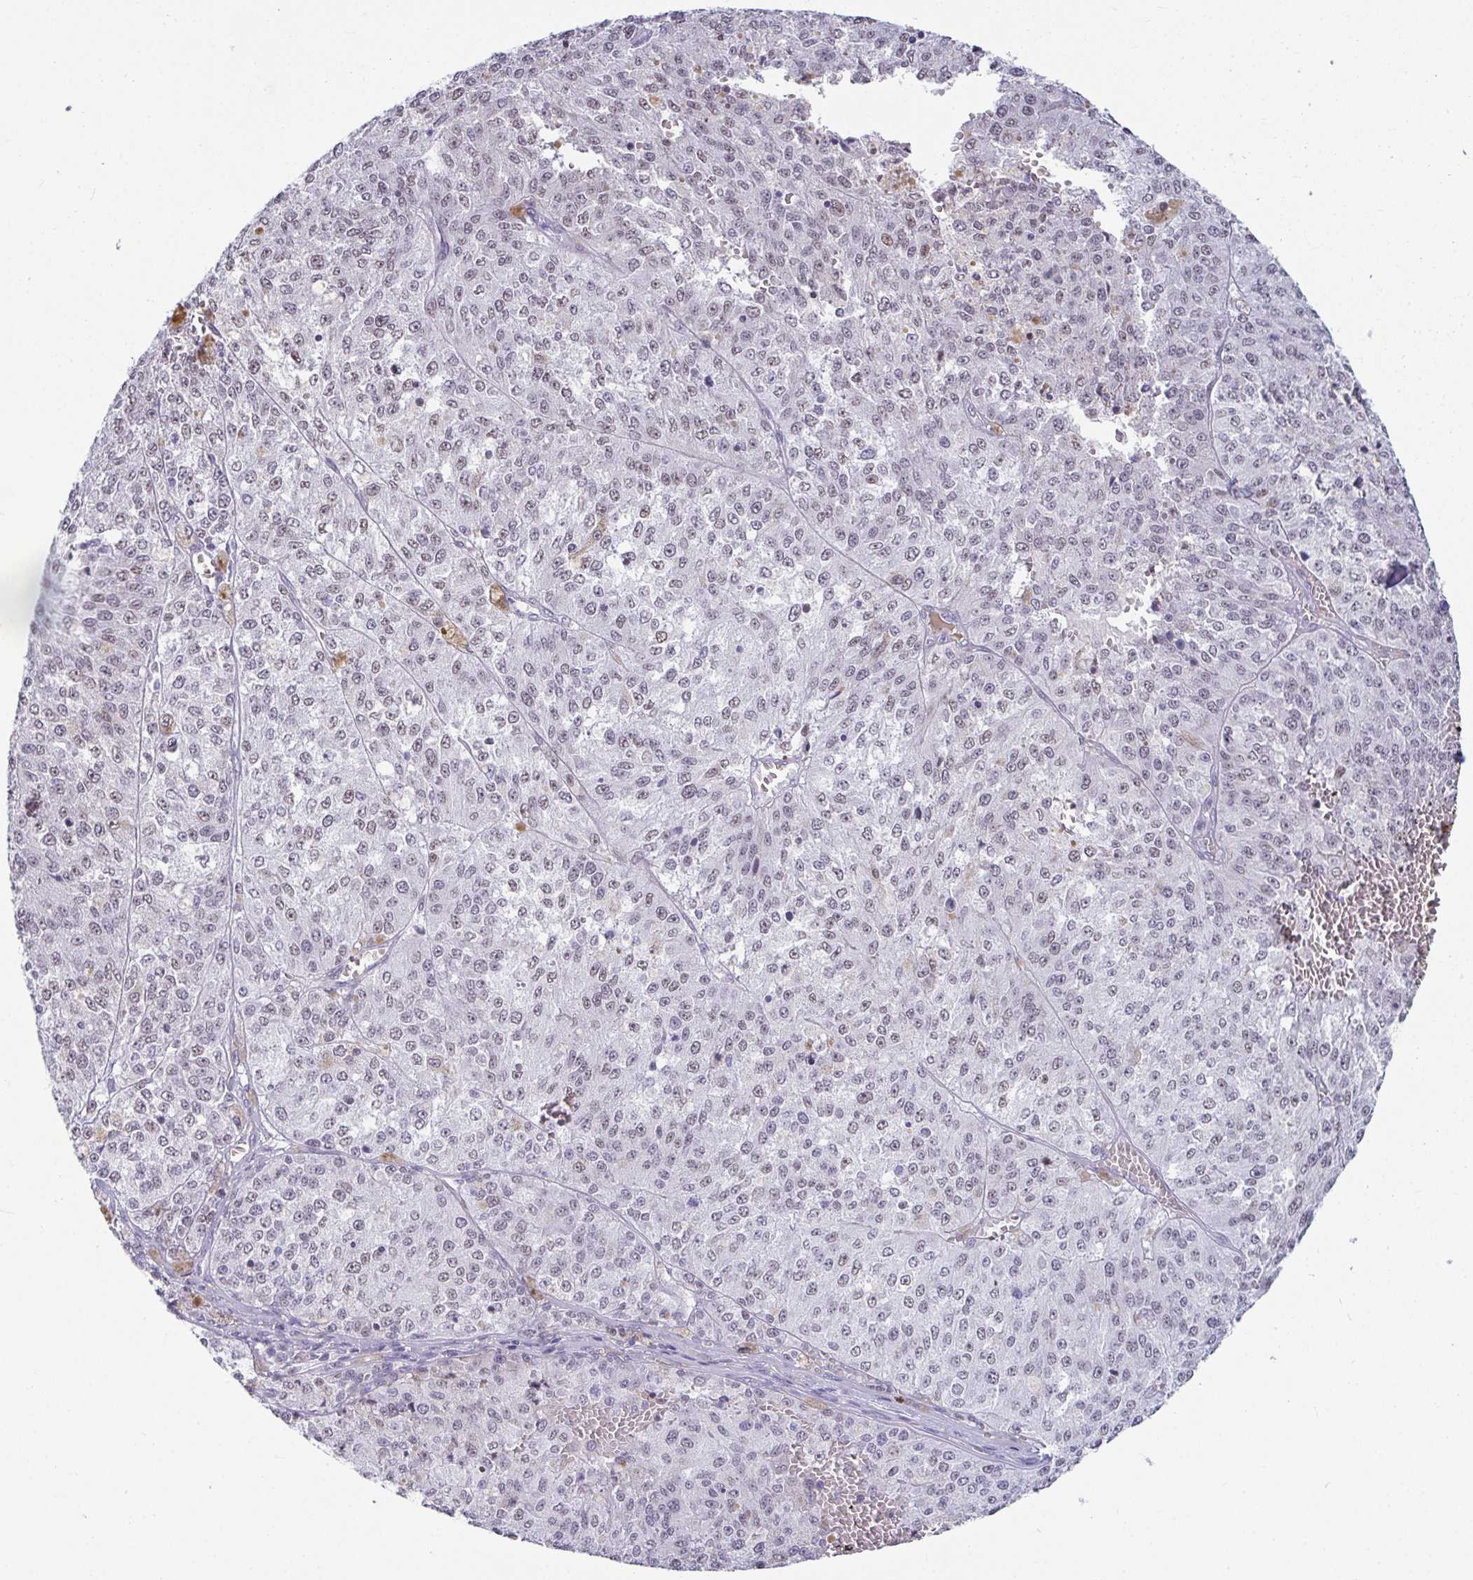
{"staining": {"intensity": "weak", "quantity": ">75%", "location": "nuclear"}, "tissue": "melanoma", "cell_type": "Tumor cells", "image_type": "cancer", "snomed": [{"axis": "morphology", "description": "Malignant melanoma, Metastatic site"}, {"axis": "topography", "description": "Lymph node"}], "caption": "DAB immunohistochemical staining of malignant melanoma (metastatic site) exhibits weak nuclear protein expression in about >75% of tumor cells.", "gene": "NPY", "patient": {"sex": "female", "age": 64}}